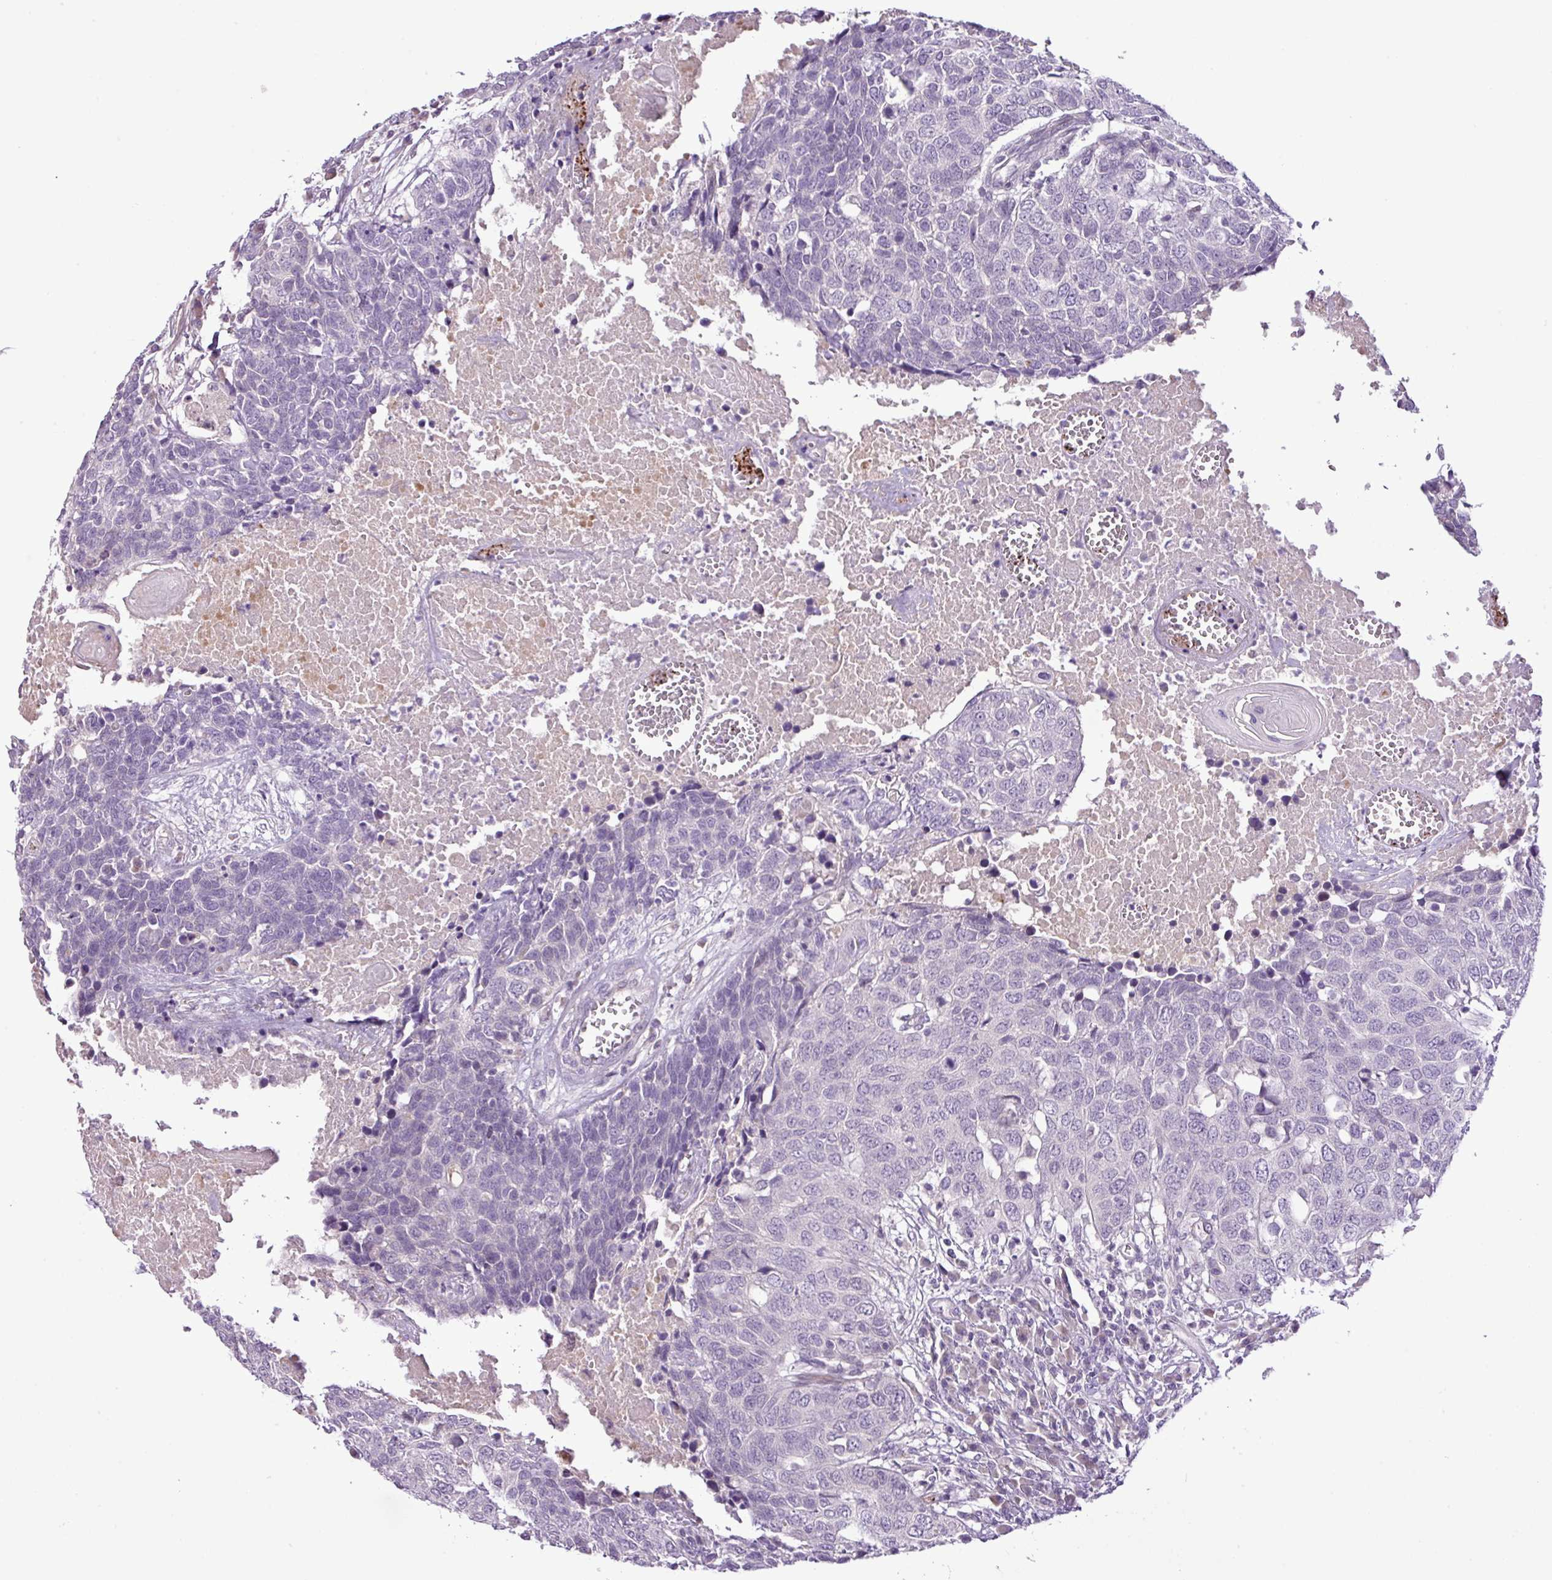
{"staining": {"intensity": "negative", "quantity": "none", "location": "none"}, "tissue": "head and neck cancer", "cell_type": "Tumor cells", "image_type": "cancer", "snomed": [{"axis": "morphology", "description": "Squamous cell carcinoma, NOS"}, {"axis": "topography", "description": "Head-Neck"}], "caption": "High magnification brightfield microscopy of head and neck cancer (squamous cell carcinoma) stained with DAB (brown) and counterstained with hematoxylin (blue): tumor cells show no significant staining. (DAB immunohistochemistry (IHC), high magnification).", "gene": "DNAJB13", "patient": {"sex": "male", "age": 66}}